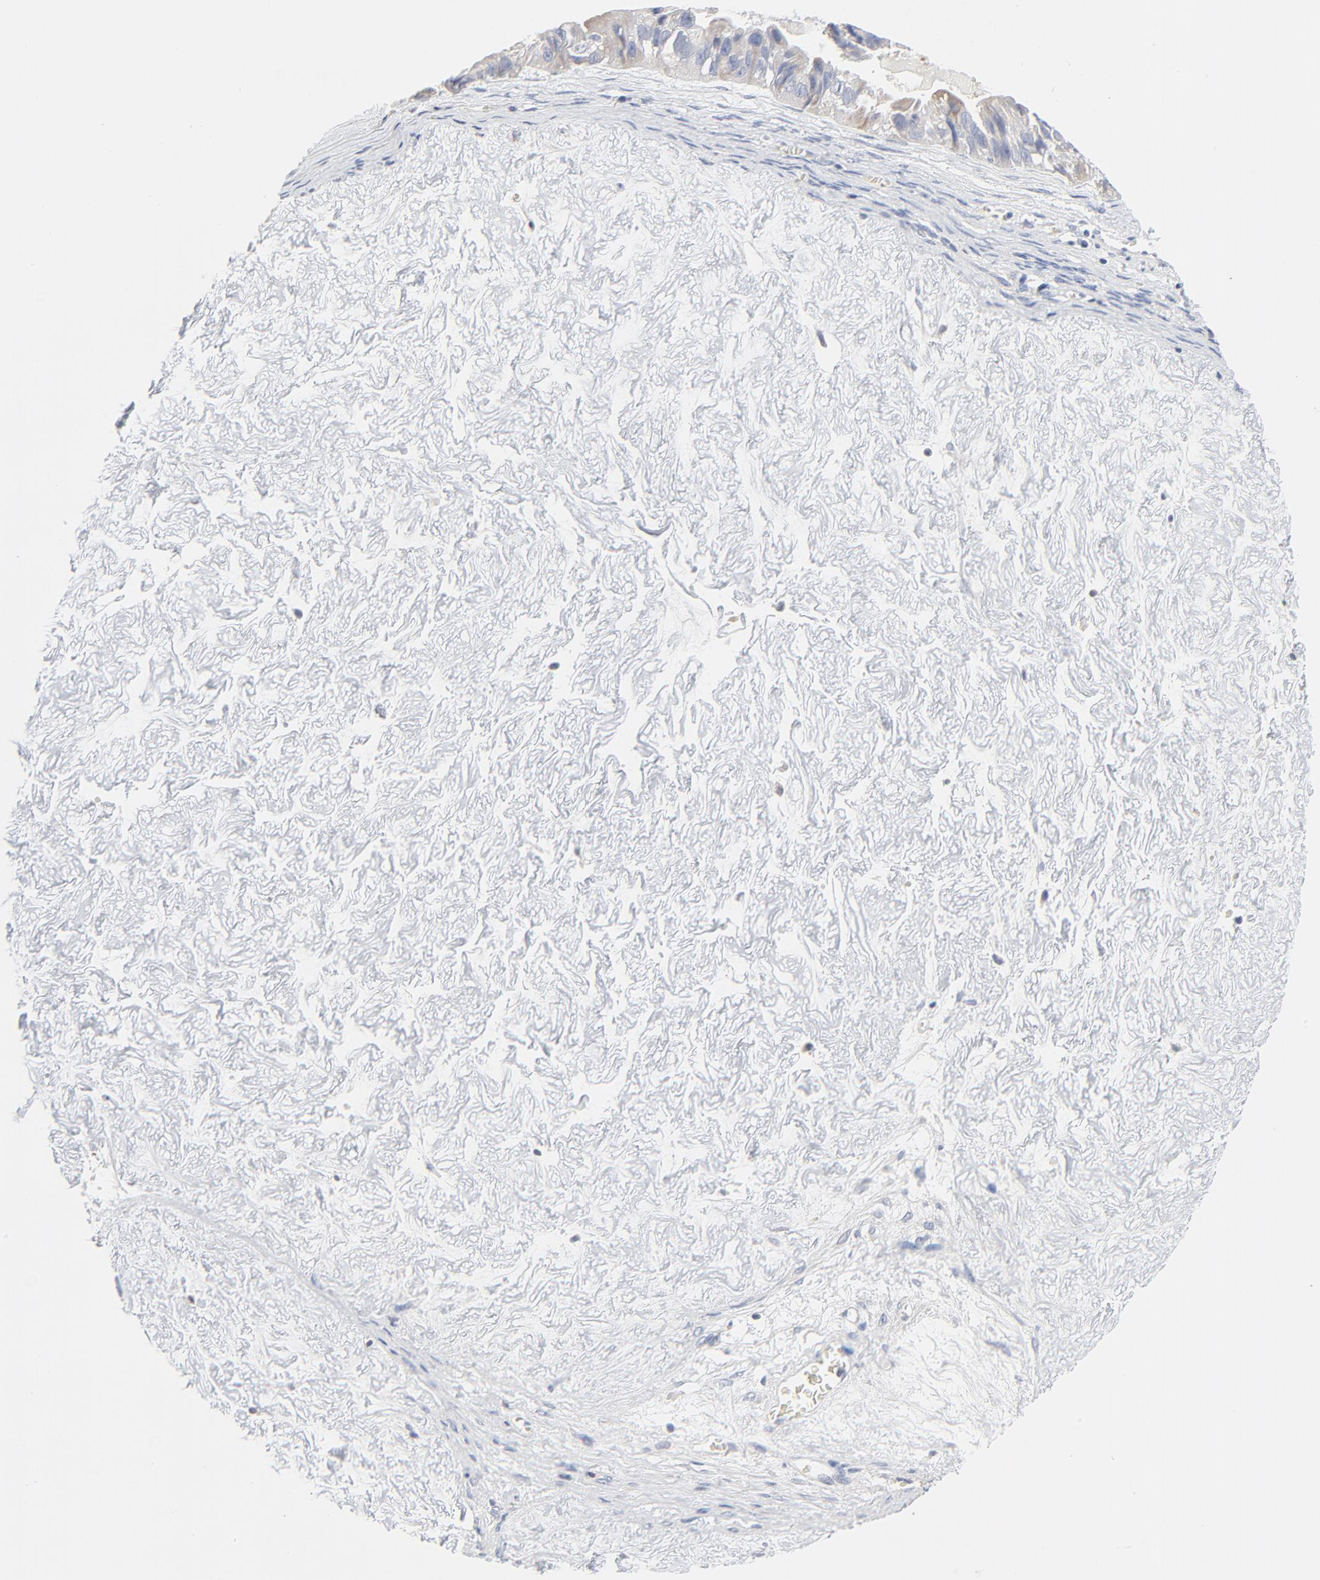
{"staining": {"intensity": "weak", "quantity": ">75%", "location": "cytoplasmic/membranous"}, "tissue": "ovarian cancer", "cell_type": "Tumor cells", "image_type": "cancer", "snomed": [{"axis": "morphology", "description": "Carcinoma, endometroid"}, {"axis": "topography", "description": "Ovary"}], "caption": "Immunohistochemical staining of human ovarian cancer exhibits low levels of weak cytoplasmic/membranous positivity in approximately >75% of tumor cells.", "gene": "FBXL5", "patient": {"sex": "female", "age": 85}}